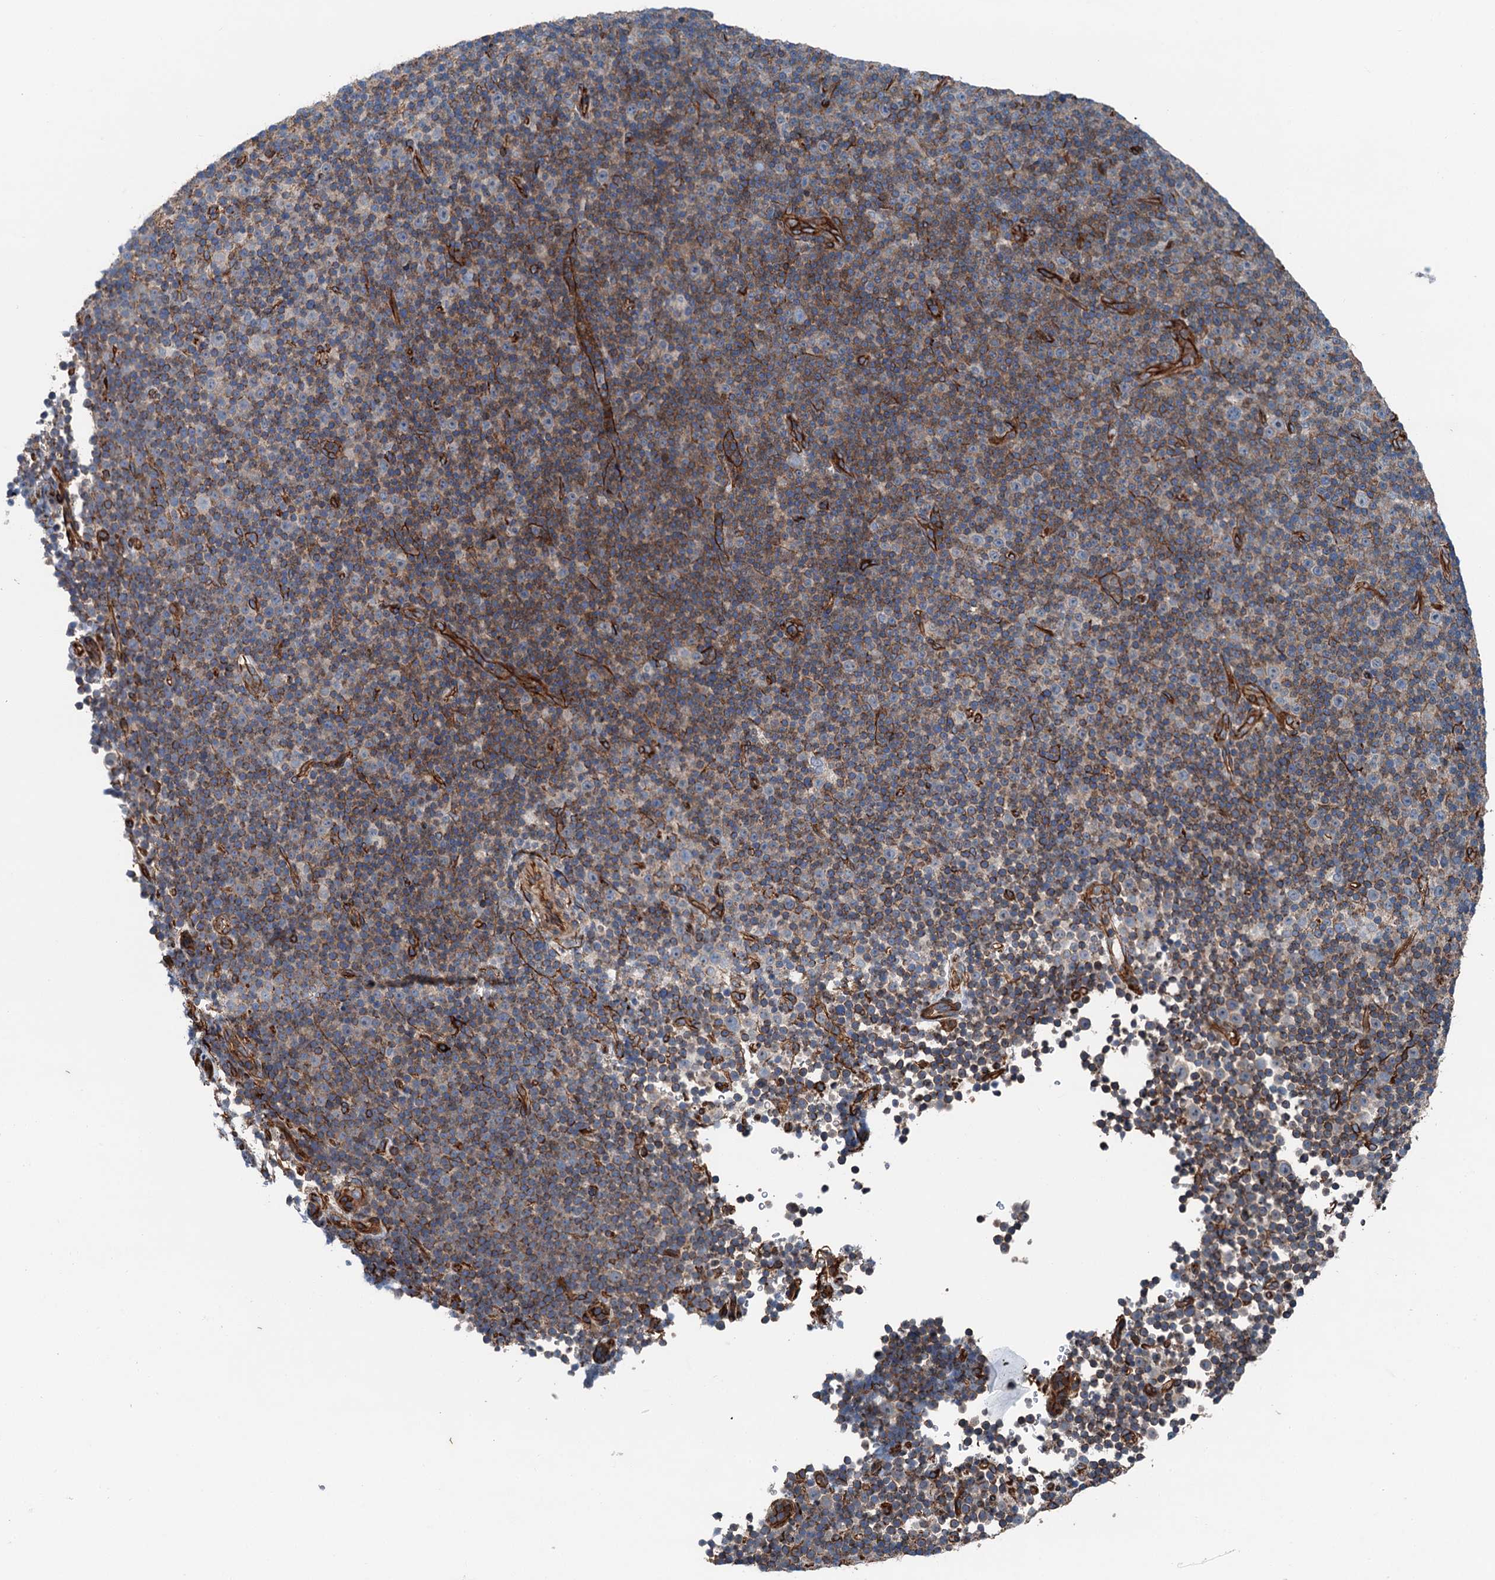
{"staining": {"intensity": "moderate", "quantity": "<25%", "location": "cytoplasmic/membranous"}, "tissue": "lymphoma", "cell_type": "Tumor cells", "image_type": "cancer", "snomed": [{"axis": "morphology", "description": "Malignant lymphoma, non-Hodgkin's type, Low grade"}, {"axis": "topography", "description": "Lymph node"}], "caption": "Immunohistochemistry image of neoplastic tissue: lymphoma stained using IHC reveals low levels of moderate protein expression localized specifically in the cytoplasmic/membranous of tumor cells, appearing as a cytoplasmic/membranous brown color.", "gene": "NMRAL1", "patient": {"sex": "female", "age": 67}}